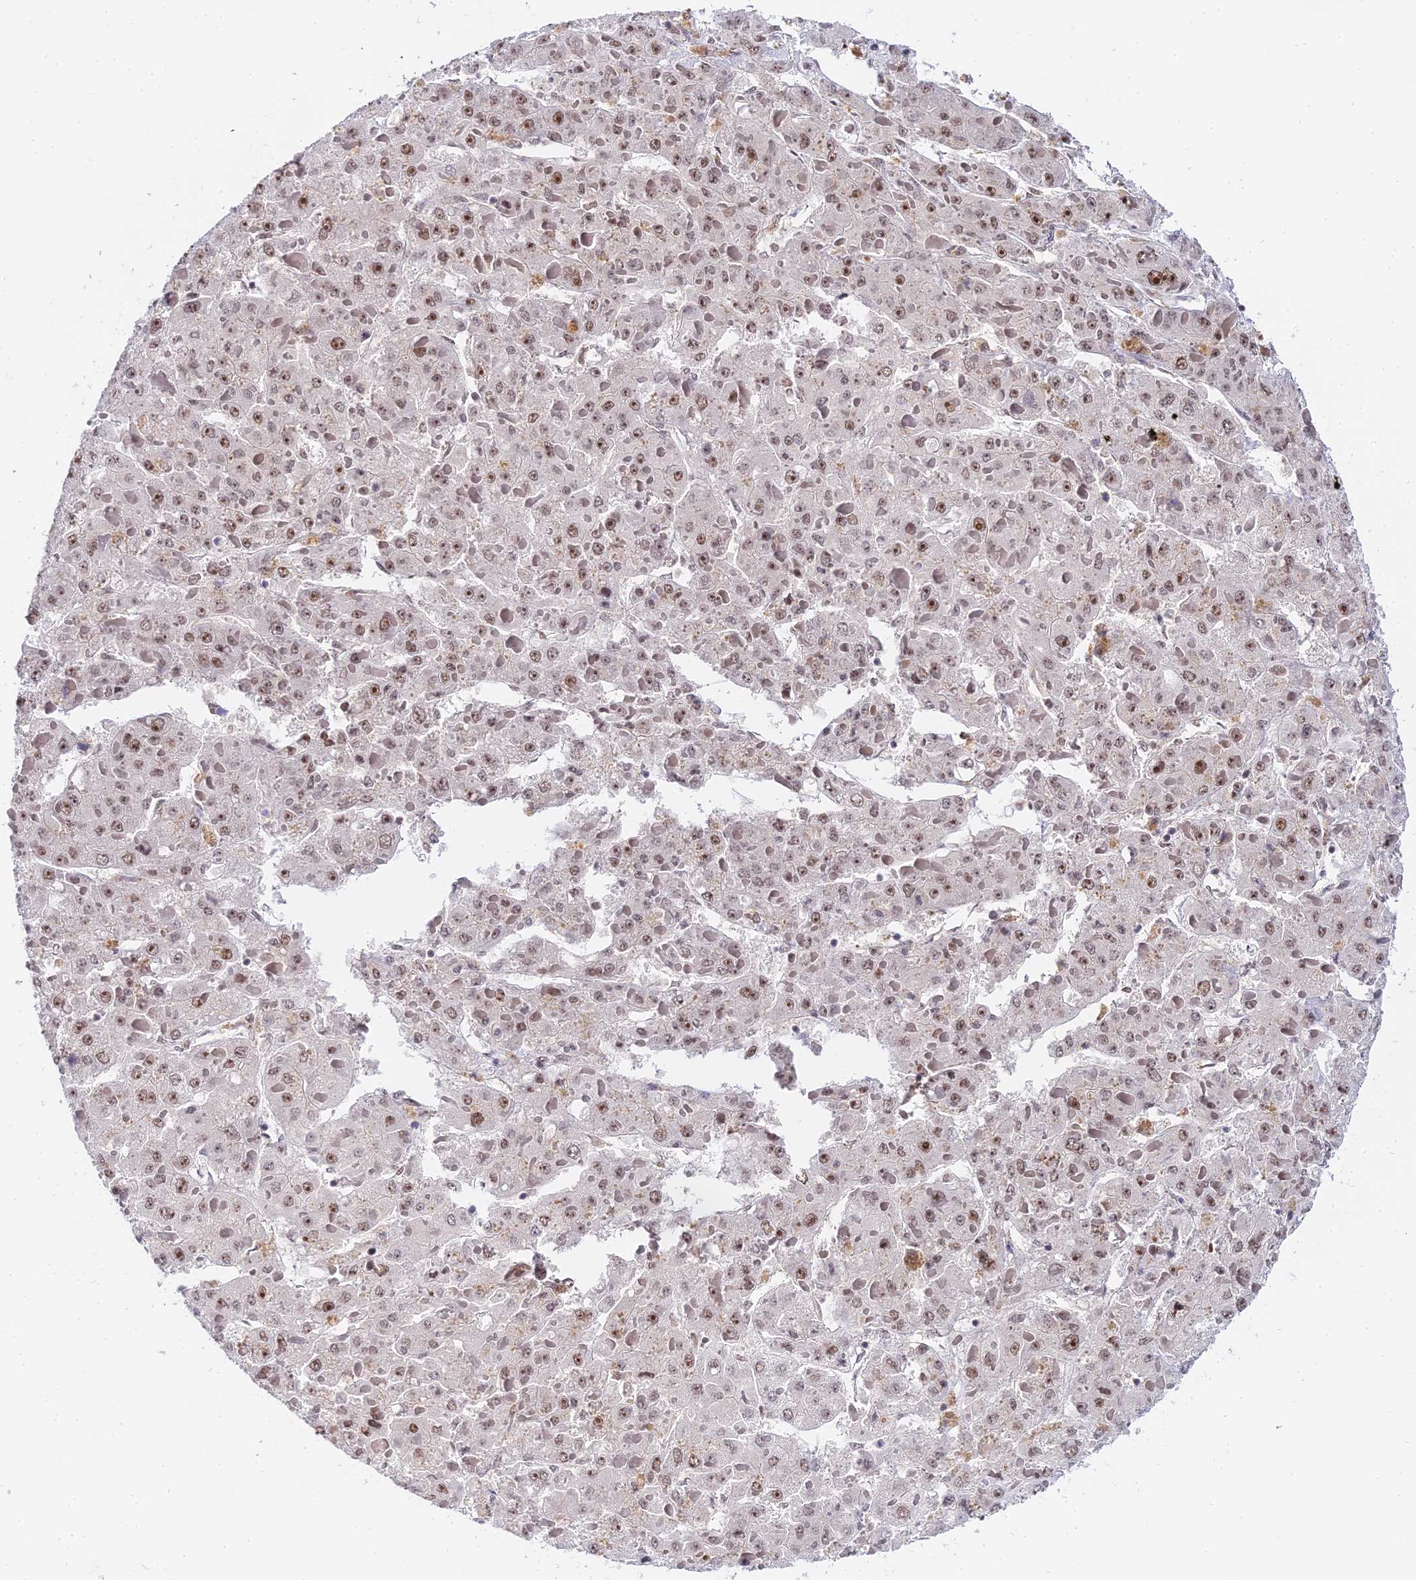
{"staining": {"intensity": "moderate", "quantity": ">75%", "location": "nuclear"}, "tissue": "liver cancer", "cell_type": "Tumor cells", "image_type": "cancer", "snomed": [{"axis": "morphology", "description": "Carcinoma, Hepatocellular, NOS"}, {"axis": "topography", "description": "Liver"}], "caption": "Immunohistochemistry (IHC) staining of liver hepatocellular carcinoma, which displays medium levels of moderate nuclear expression in approximately >75% of tumor cells indicating moderate nuclear protein positivity. The staining was performed using DAB (brown) for protein detection and nuclei were counterstained in hematoxylin (blue).", "gene": "EXOSC3", "patient": {"sex": "female", "age": 73}}